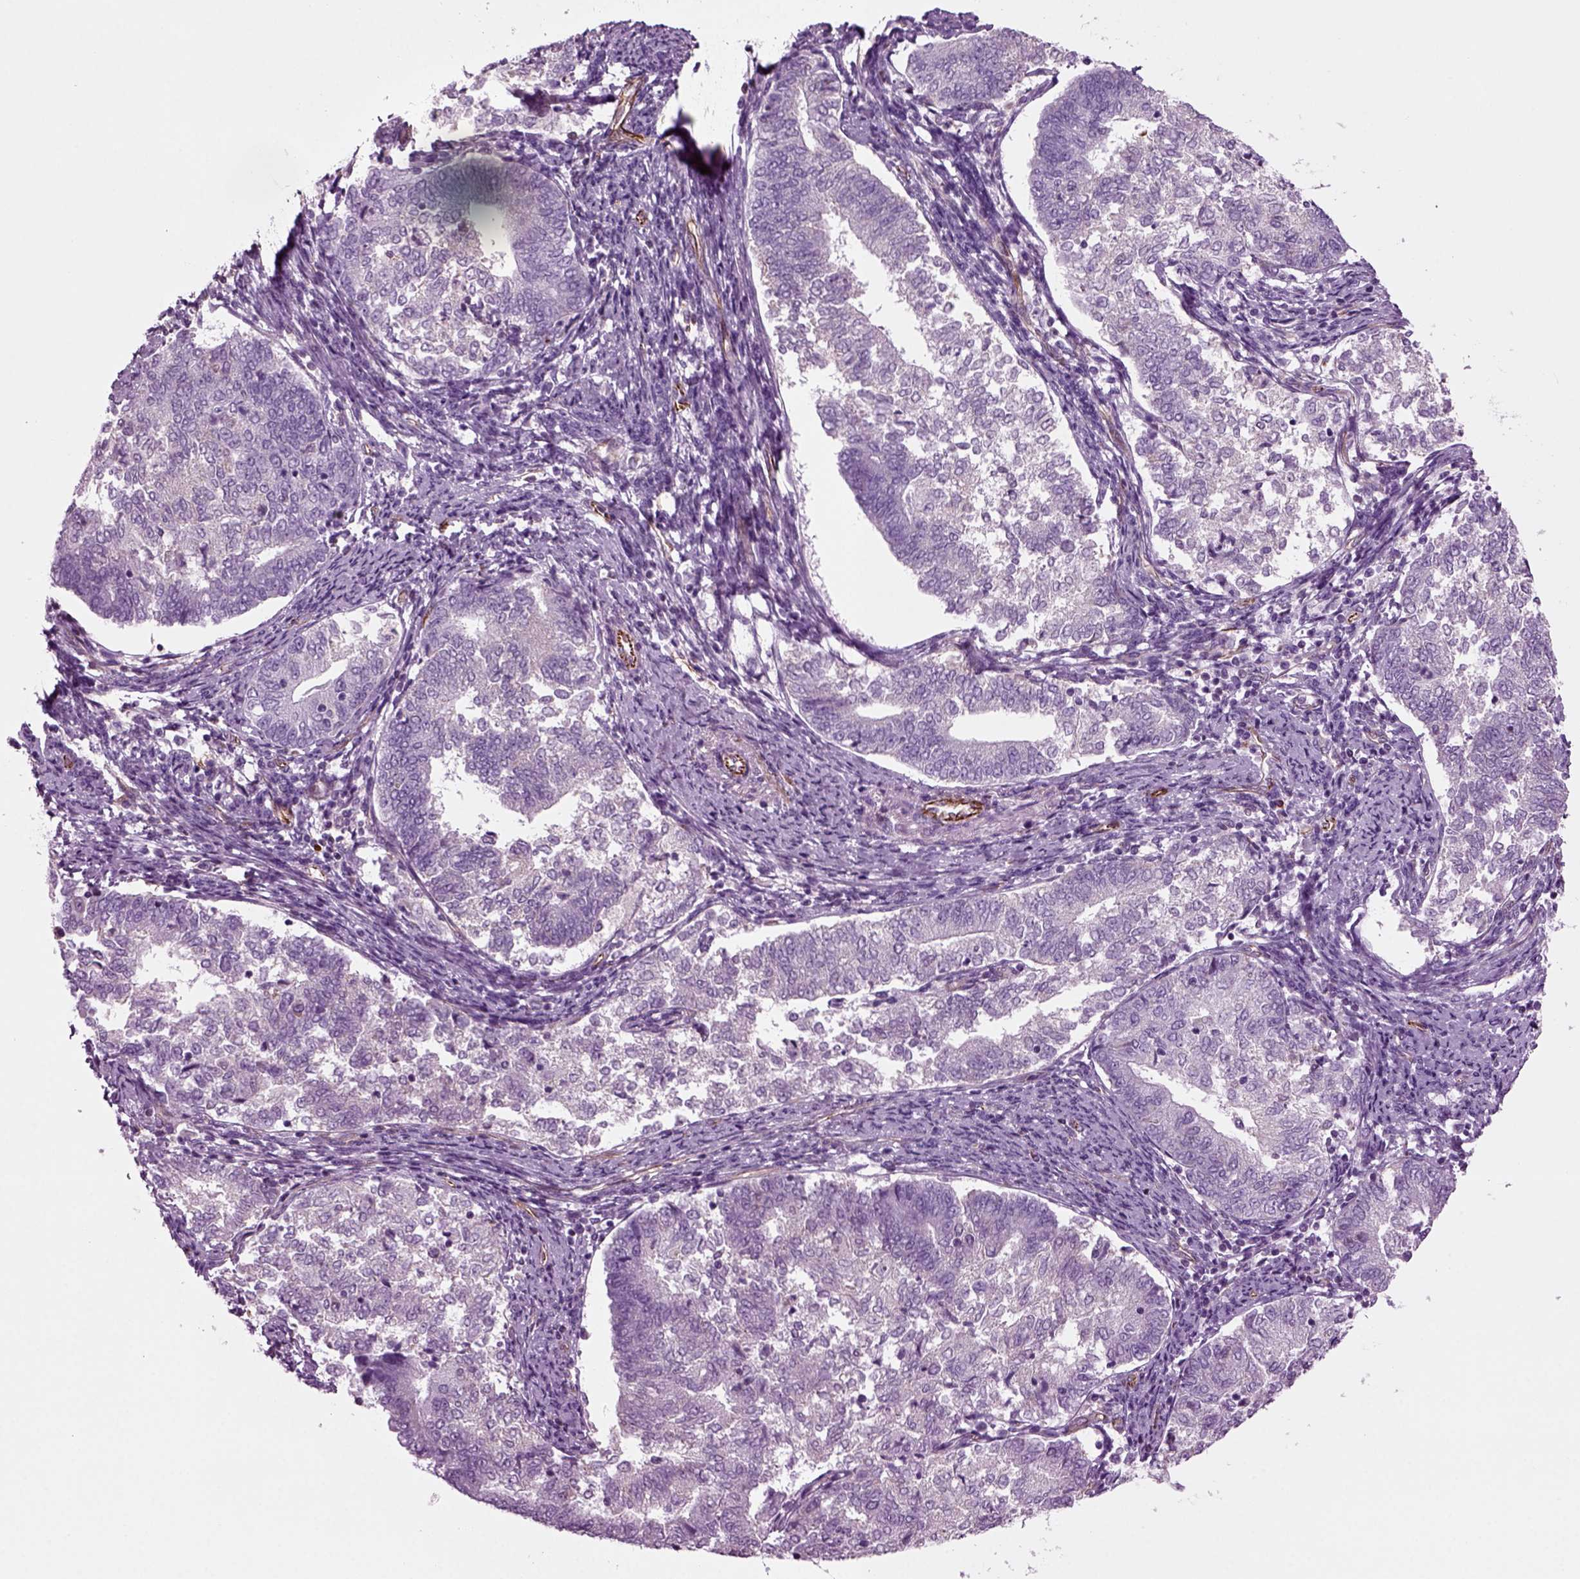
{"staining": {"intensity": "strong", "quantity": "<25%", "location": "cytoplasmic/membranous"}, "tissue": "endometrial cancer", "cell_type": "Tumor cells", "image_type": "cancer", "snomed": [{"axis": "morphology", "description": "Adenocarcinoma, NOS"}, {"axis": "topography", "description": "Endometrium"}], "caption": "A brown stain labels strong cytoplasmic/membranous staining of a protein in endometrial cancer (adenocarcinoma) tumor cells. Using DAB (3,3'-diaminobenzidine) (brown) and hematoxylin (blue) stains, captured at high magnification using brightfield microscopy.", "gene": "ACER3", "patient": {"sex": "female", "age": 65}}